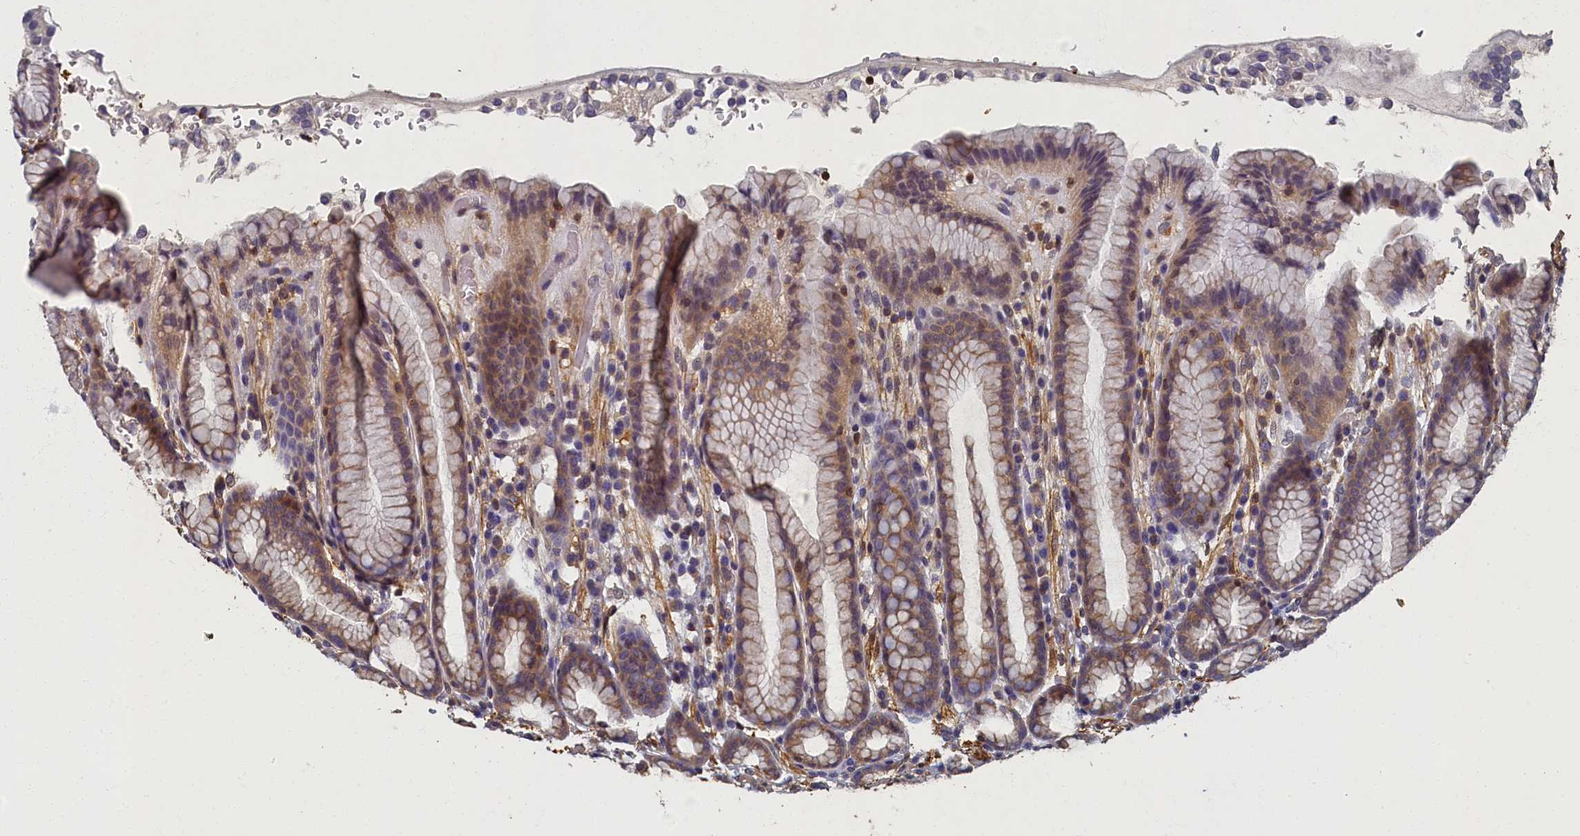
{"staining": {"intensity": "moderate", "quantity": "25%-75%", "location": "cytoplasmic/membranous"}, "tissue": "stomach", "cell_type": "Glandular cells", "image_type": "normal", "snomed": [{"axis": "morphology", "description": "Normal tissue, NOS"}, {"axis": "topography", "description": "Stomach"}], "caption": "Stomach stained with a brown dye reveals moderate cytoplasmic/membranous positive expression in approximately 25%-75% of glandular cells.", "gene": "TBCB", "patient": {"sex": "male", "age": 42}}